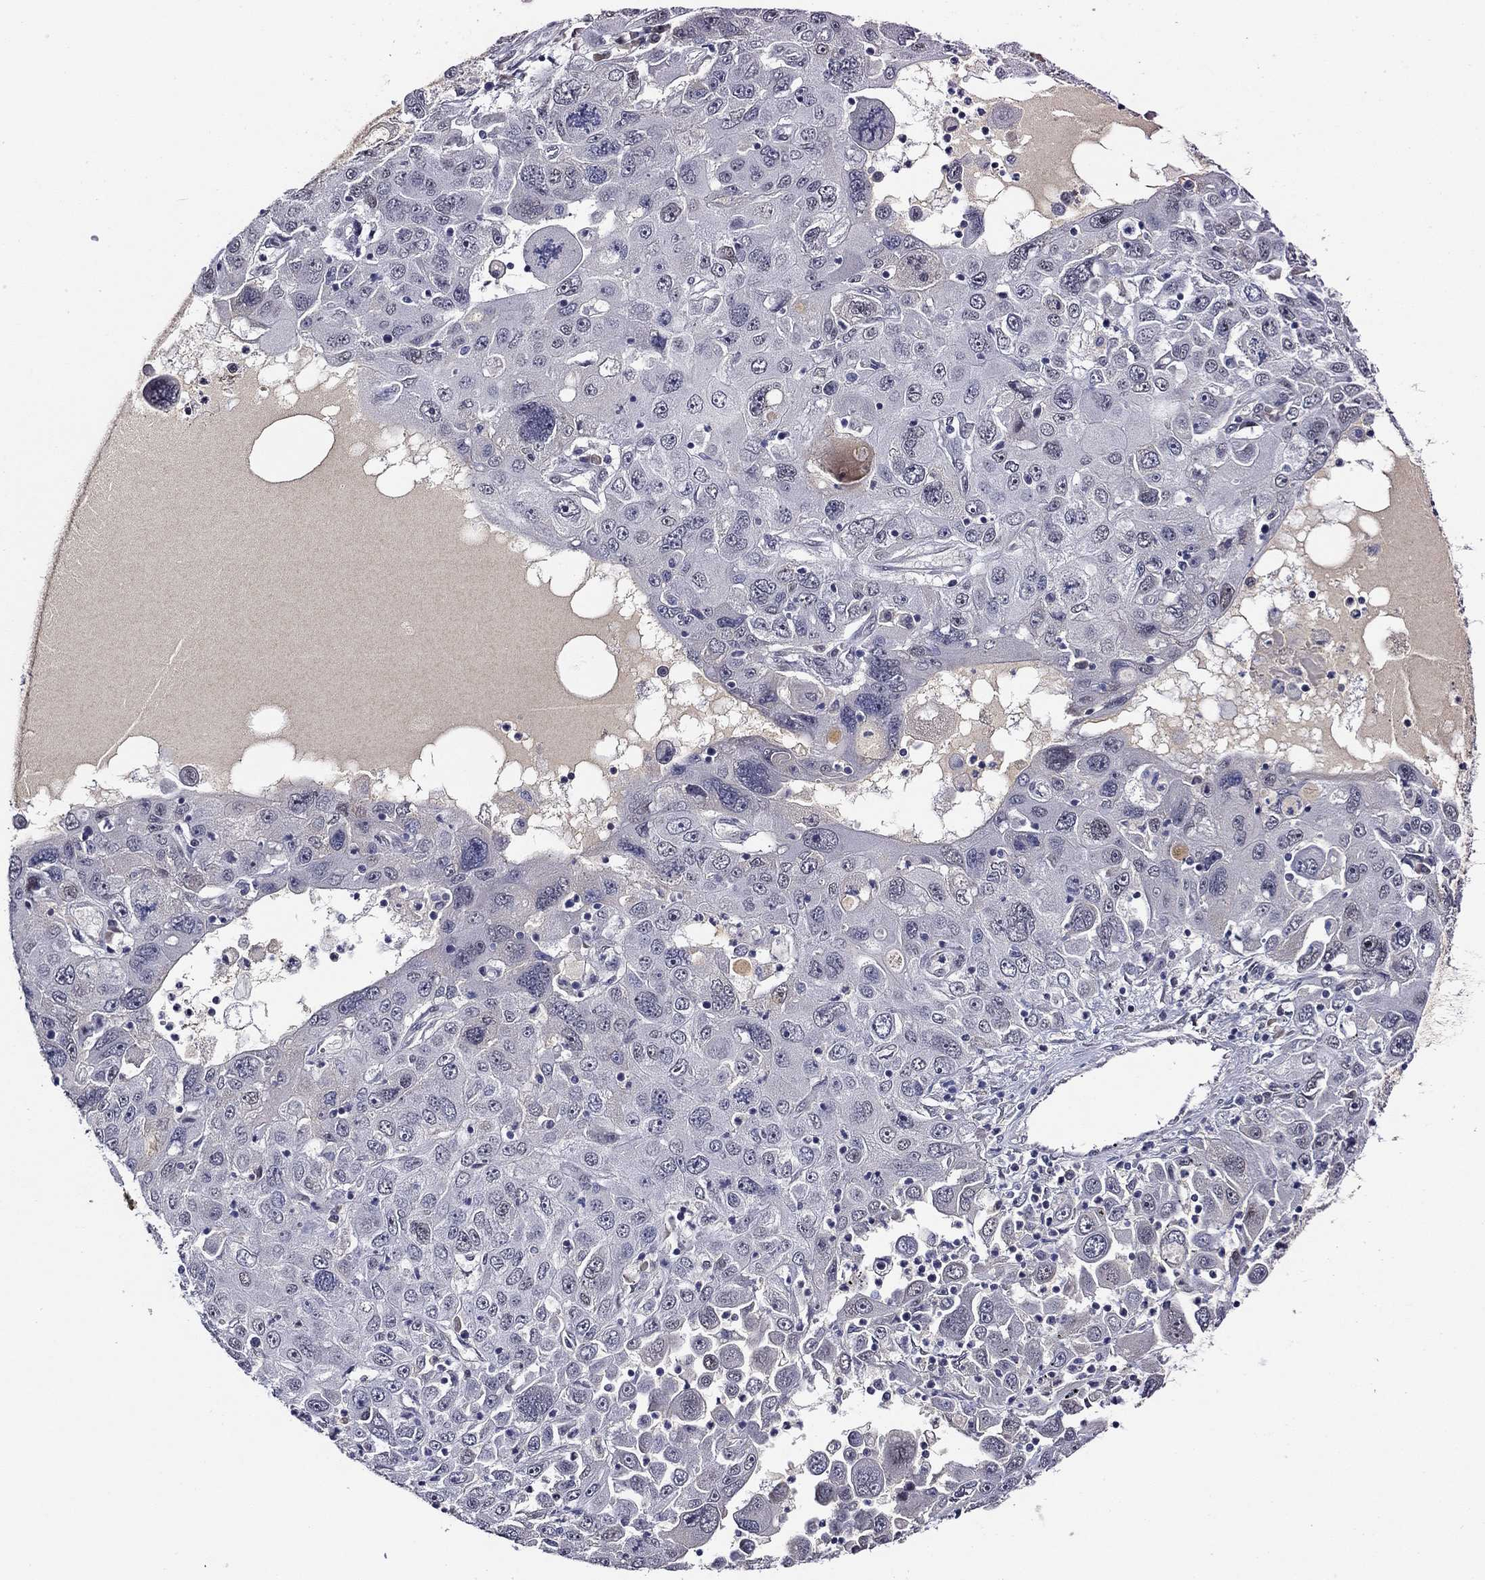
{"staining": {"intensity": "negative", "quantity": "none", "location": "none"}, "tissue": "stomach cancer", "cell_type": "Tumor cells", "image_type": "cancer", "snomed": [{"axis": "morphology", "description": "Adenocarcinoma, NOS"}, {"axis": "topography", "description": "Stomach"}], "caption": "This is an immunohistochemistry (IHC) histopathology image of human stomach cancer. There is no expression in tumor cells.", "gene": "GATA2", "patient": {"sex": "male", "age": 56}}